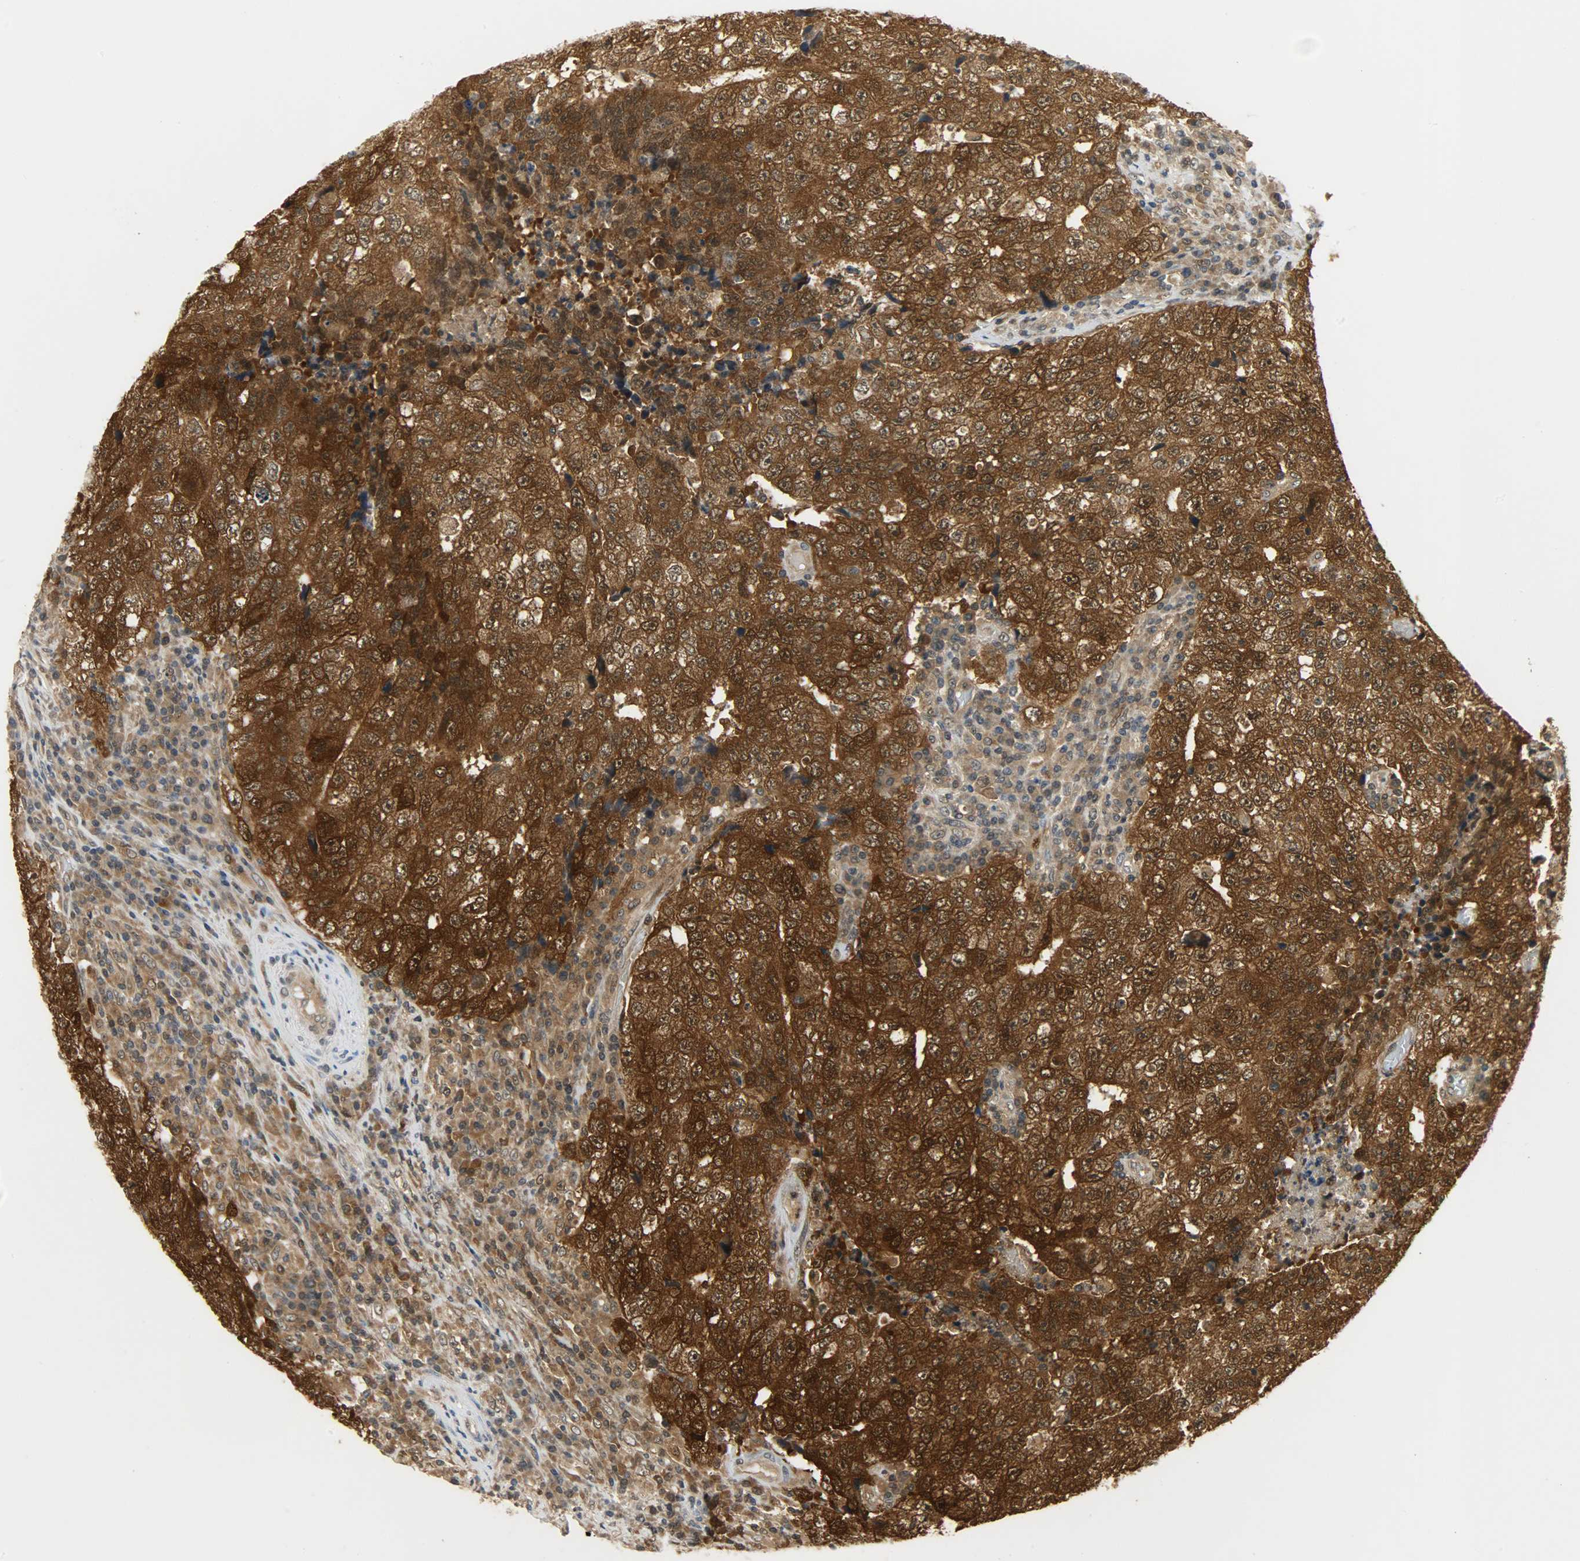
{"staining": {"intensity": "strong", "quantity": ">75%", "location": "cytoplasmic/membranous,nuclear"}, "tissue": "testis cancer", "cell_type": "Tumor cells", "image_type": "cancer", "snomed": [{"axis": "morphology", "description": "Necrosis, NOS"}, {"axis": "morphology", "description": "Carcinoma, Embryonal, NOS"}, {"axis": "topography", "description": "Testis"}], "caption": "Testis cancer stained with a protein marker reveals strong staining in tumor cells.", "gene": "EIF4EBP1", "patient": {"sex": "male", "age": 19}}